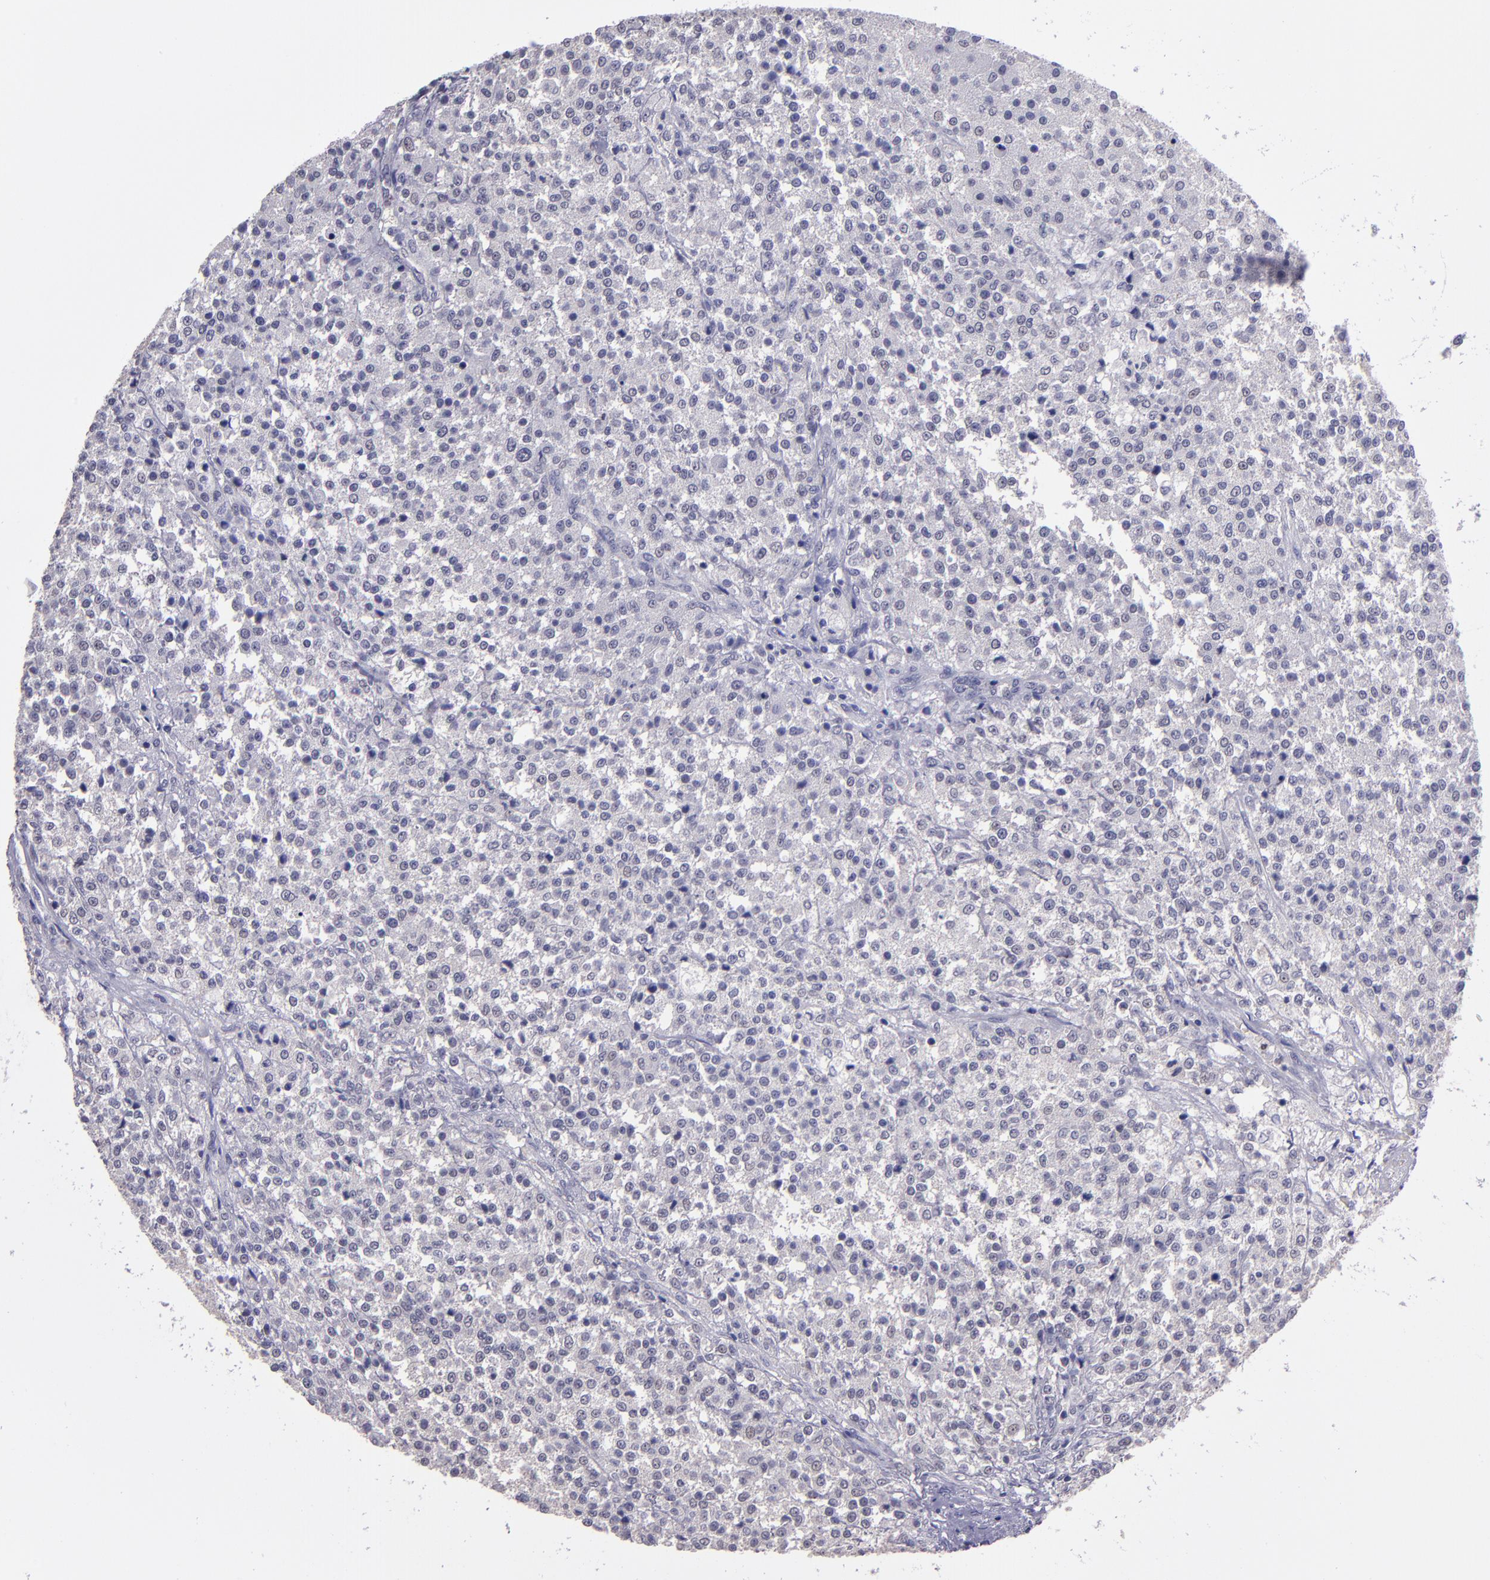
{"staining": {"intensity": "negative", "quantity": "none", "location": "none"}, "tissue": "testis cancer", "cell_type": "Tumor cells", "image_type": "cancer", "snomed": [{"axis": "morphology", "description": "Seminoma, NOS"}, {"axis": "topography", "description": "Testis"}], "caption": "High power microscopy photomicrograph of an immunohistochemistry (IHC) histopathology image of testis cancer (seminoma), revealing no significant expression in tumor cells. (DAB (3,3'-diaminobenzidine) immunohistochemistry visualized using brightfield microscopy, high magnification).", "gene": "CEBPE", "patient": {"sex": "male", "age": 59}}